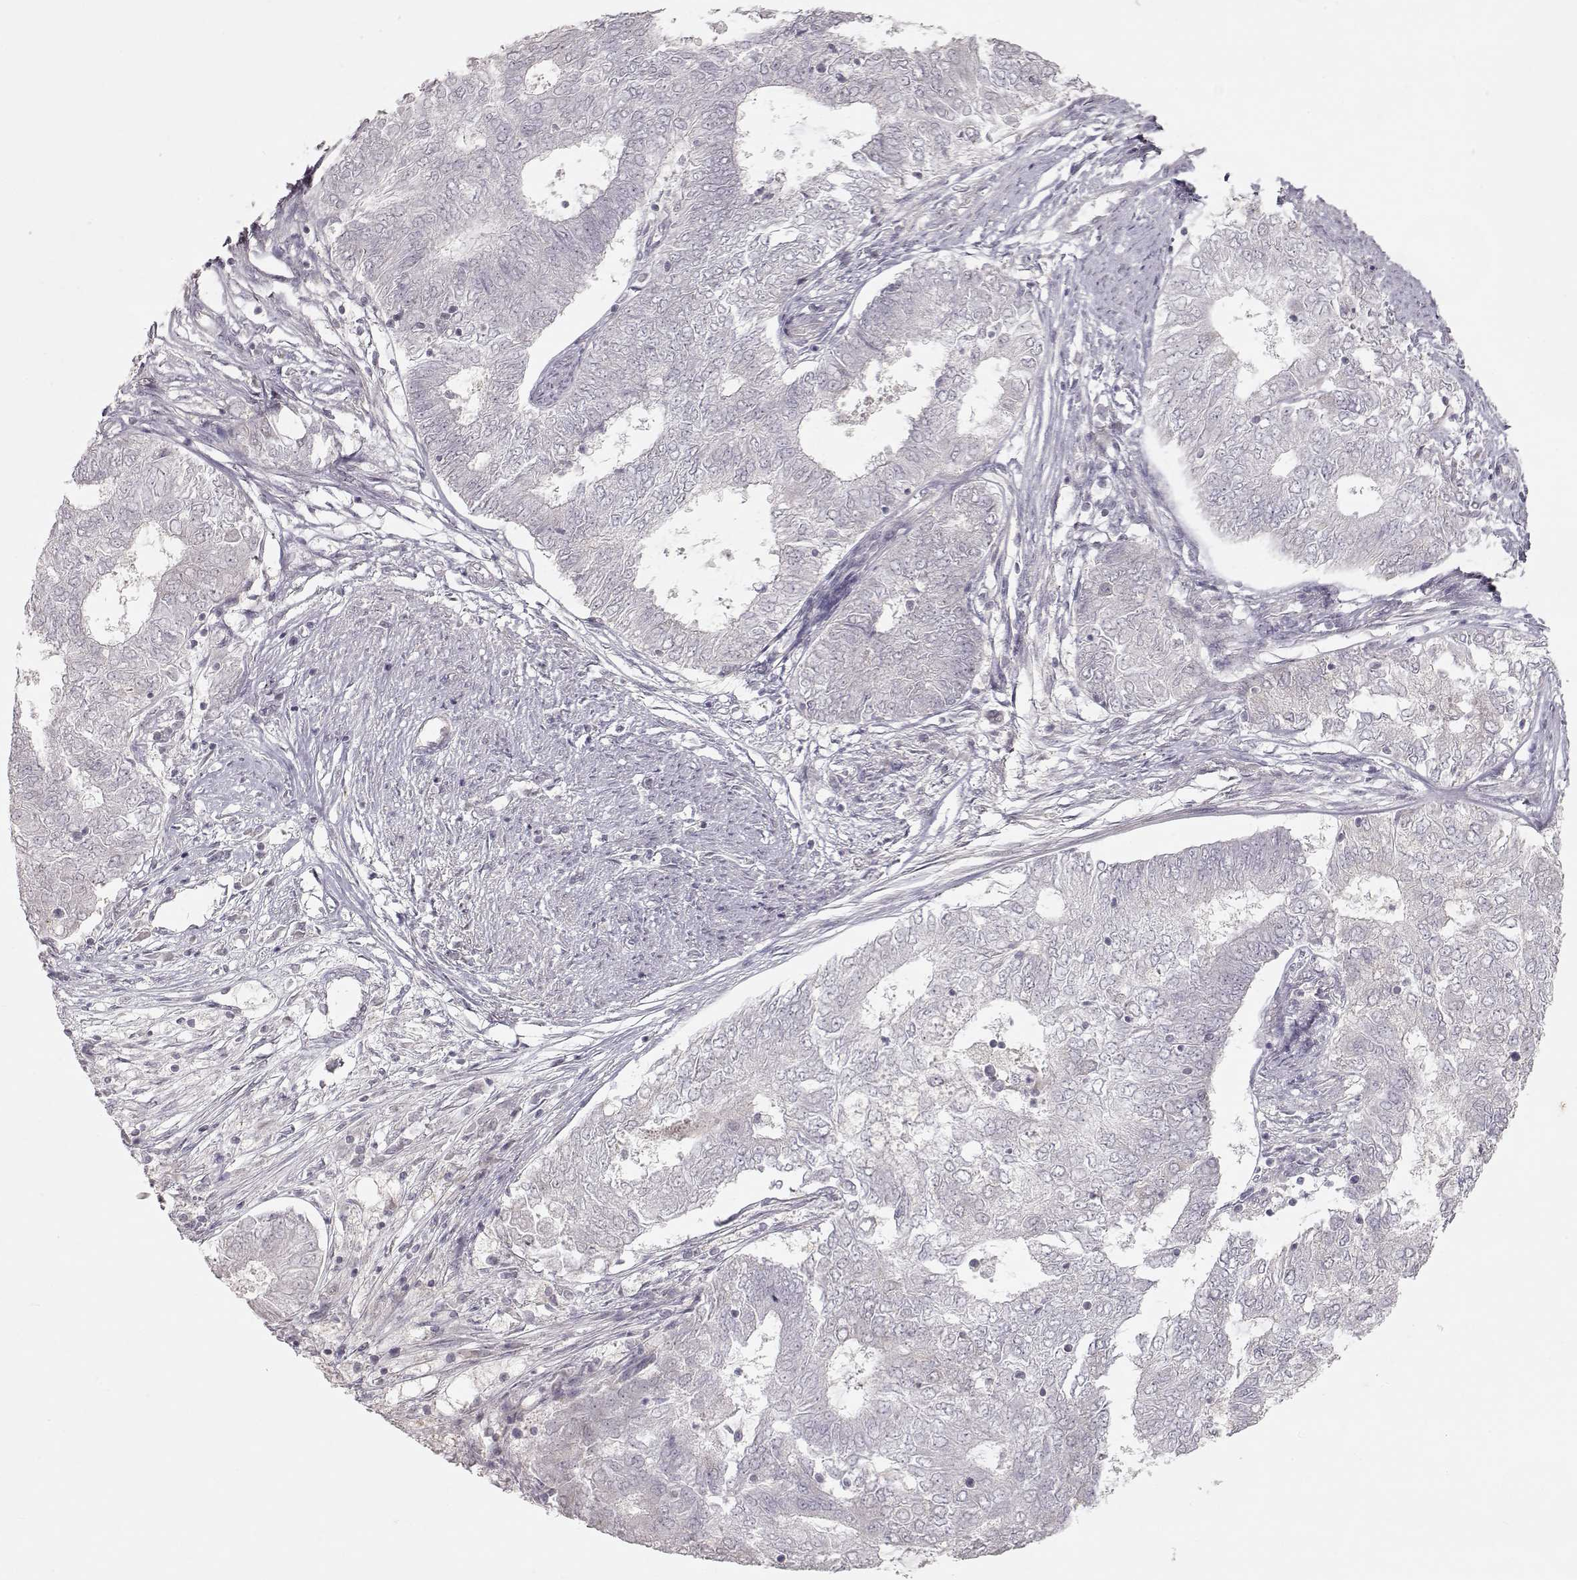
{"staining": {"intensity": "negative", "quantity": "none", "location": "none"}, "tissue": "endometrial cancer", "cell_type": "Tumor cells", "image_type": "cancer", "snomed": [{"axis": "morphology", "description": "Adenocarcinoma, NOS"}, {"axis": "topography", "description": "Endometrium"}], "caption": "This is a micrograph of immunohistochemistry staining of adenocarcinoma (endometrial), which shows no expression in tumor cells.", "gene": "PNMT", "patient": {"sex": "female", "age": 62}}